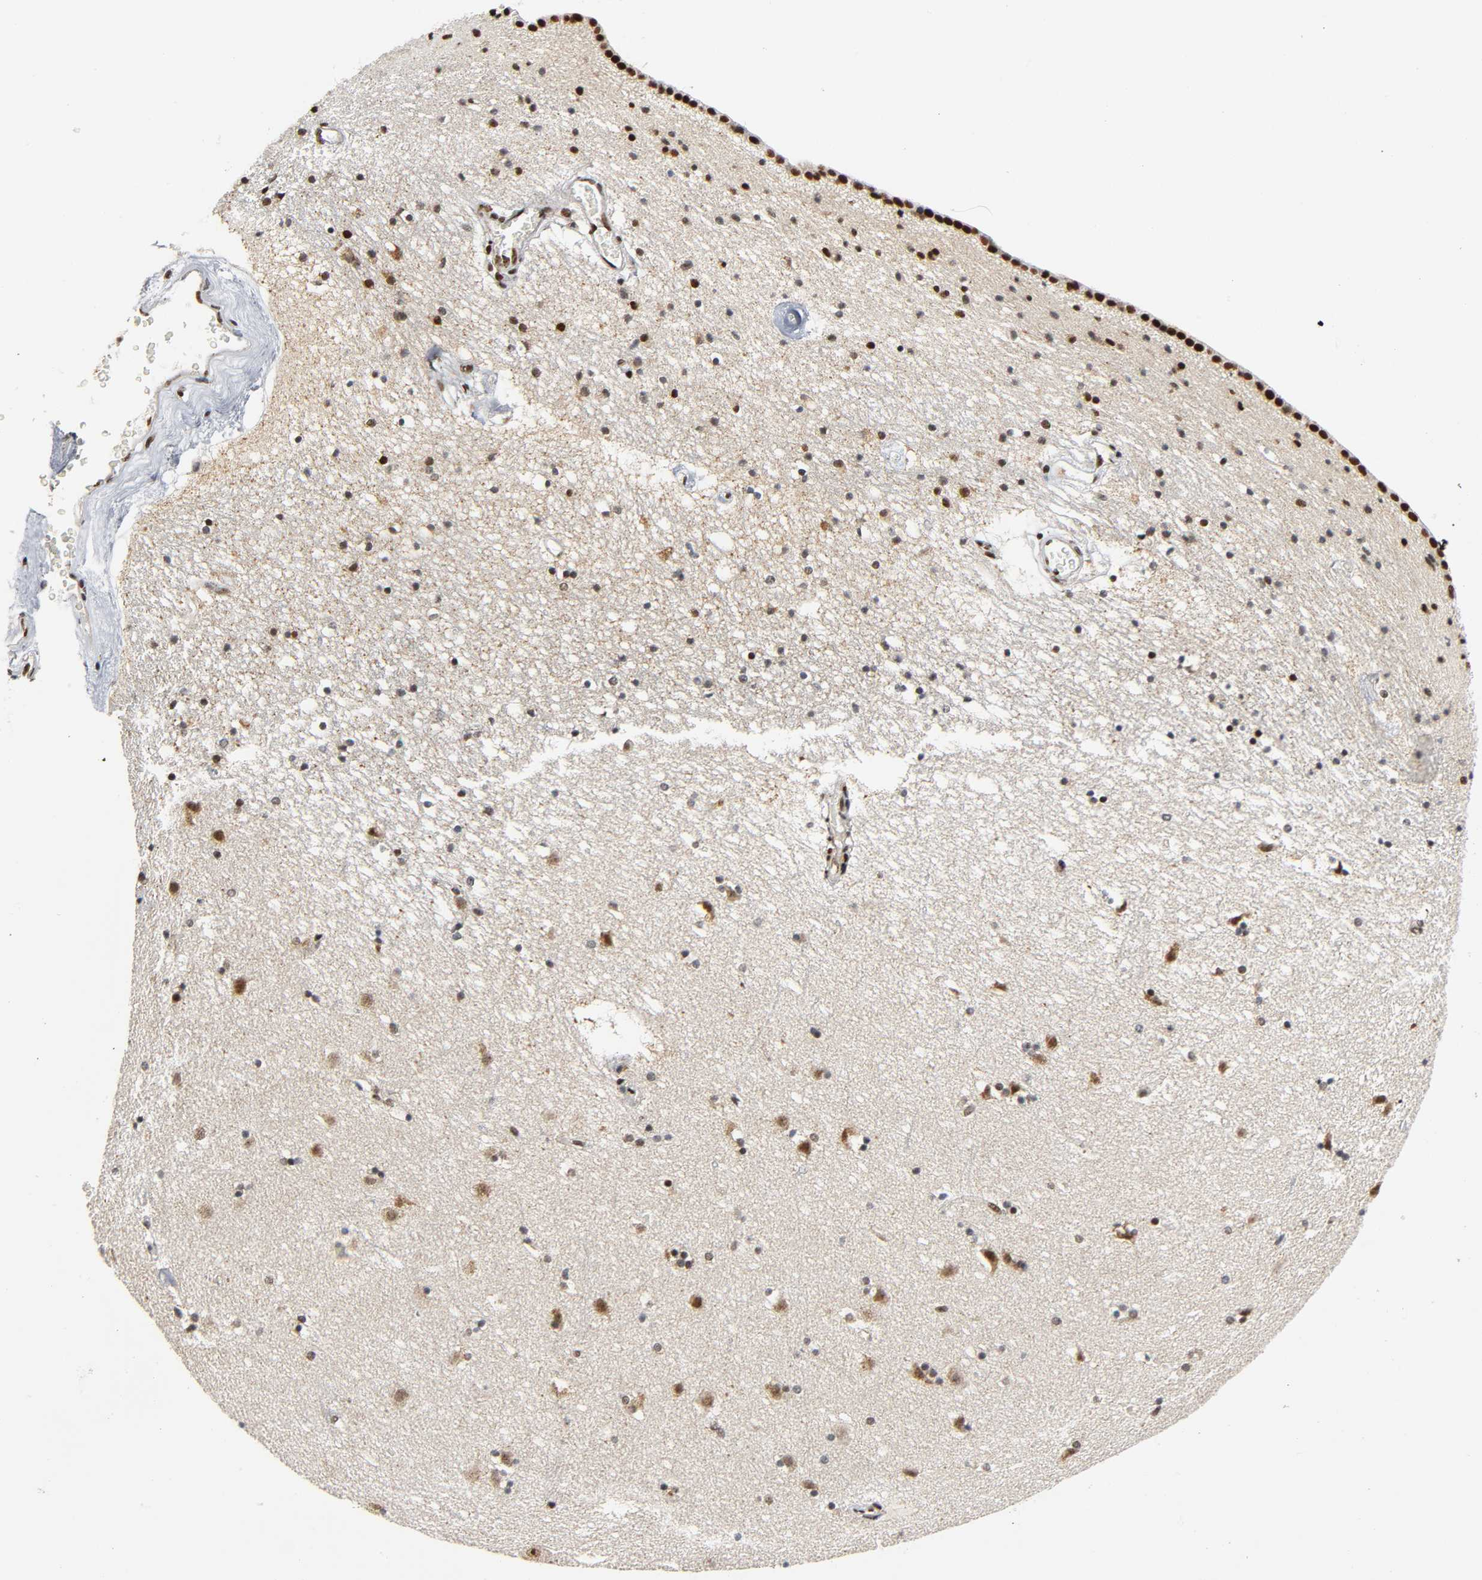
{"staining": {"intensity": "strong", "quantity": ">75%", "location": "nuclear"}, "tissue": "caudate", "cell_type": "Glial cells", "image_type": "normal", "snomed": [{"axis": "morphology", "description": "Normal tissue, NOS"}, {"axis": "topography", "description": "Lateral ventricle wall"}], "caption": "An immunohistochemistry histopathology image of benign tissue is shown. Protein staining in brown shows strong nuclear positivity in caudate within glial cells. (Brightfield microscopy of DAB IHC at high magnification).", "gene": "CDK9", "patient": {"sex": "male", "age": 45}}